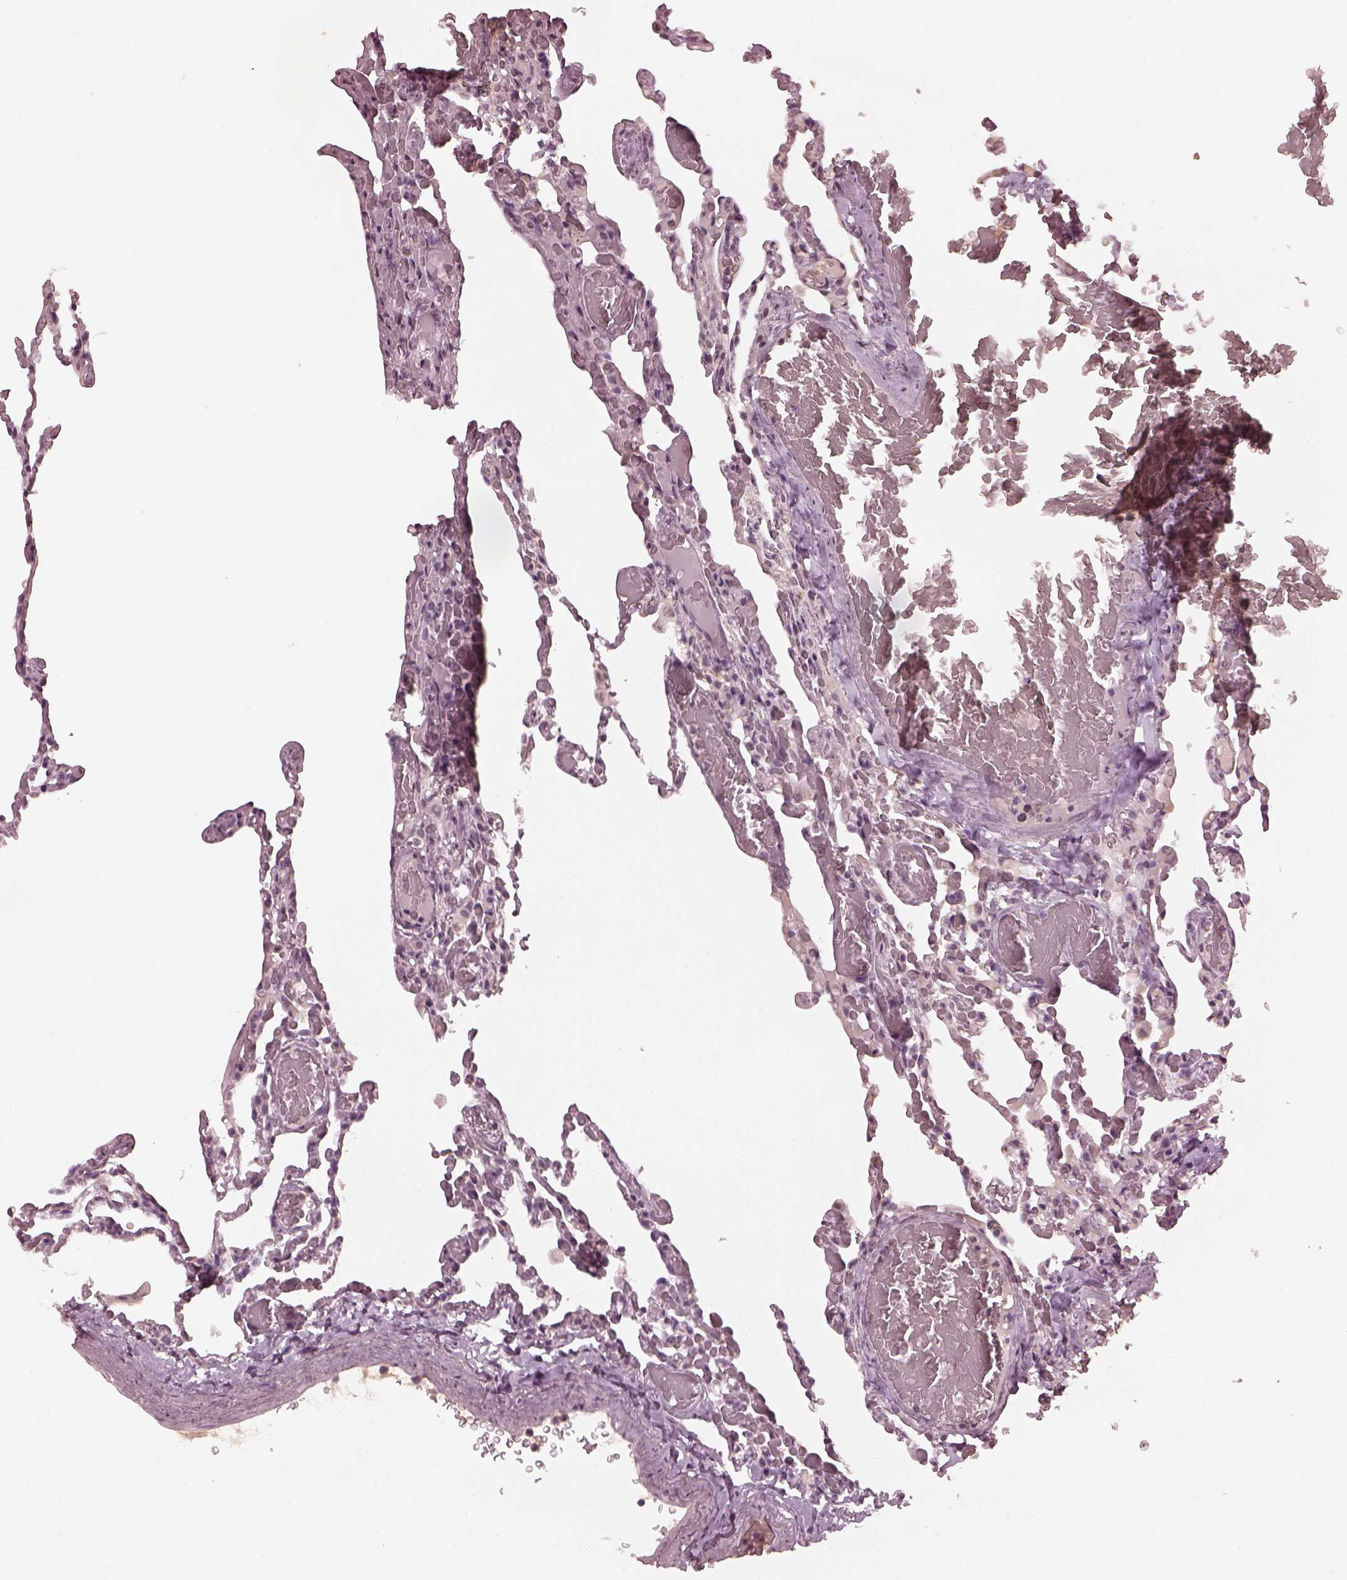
{"staining": {"intensity": "negative", "quantity": "none", "location": "none"}, "tissue": "lung", "cell_type": "Alveolar cells", "image_type": "normal", "snomed": [{"axis": "morphology", "description": "Normal tissue, NOS"}, {"axis": "topography", "description": "Lung"}], "caption": "A high-resolution photomicrograph shows immunohistochemistry staining of normal lung, which displays no significant expression in alveolar cells. (DAB immunohistochemistry, high magnification).", "gene": "KRT79", "patient": {"sex": "female", "age": 43}}